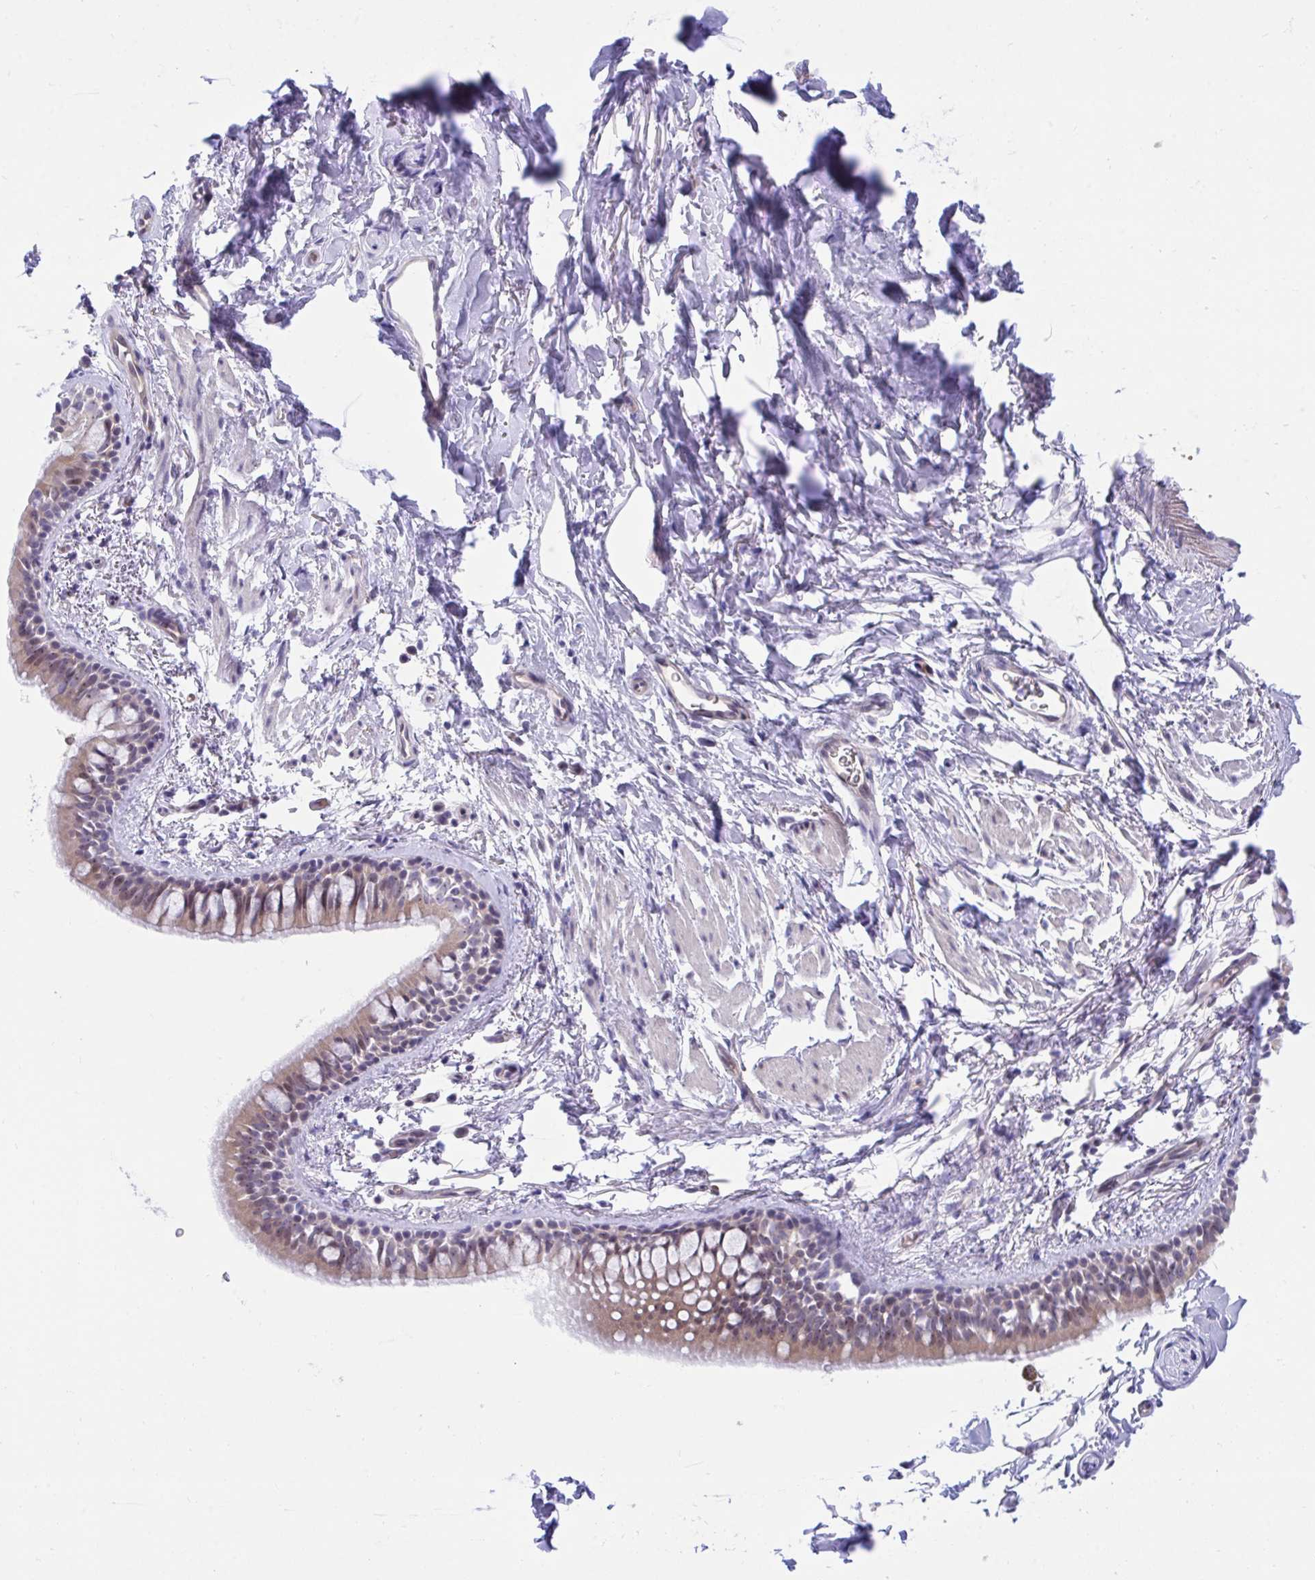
{"staining": {"intensity": "weak", "quantity": "25%-75%", "location": "cytoplasmic/membranous,nuclear"}, "tissue": "bronchus", "cell_type": "Respiratory epithelial cells", "image_type": "normal", "snomed": [{"axis": "morphology", "description": "Normal tissue, NOS"}, {"axis": "topography", "description": "Lymph node"}, {"axis": "topography", "description": "Cartilage tissue"}, {"axis": "topography", "description": "Bronchus"}], "caption": "Protein expression analysis of unremarkable bronchus reveals weak cytoplasmic/membranous,nuclear positivity in about 25%-75% of respiratory epithelial cells.", "gene": "CENPQ", "patient": {"sex": "female", "age": 70}}